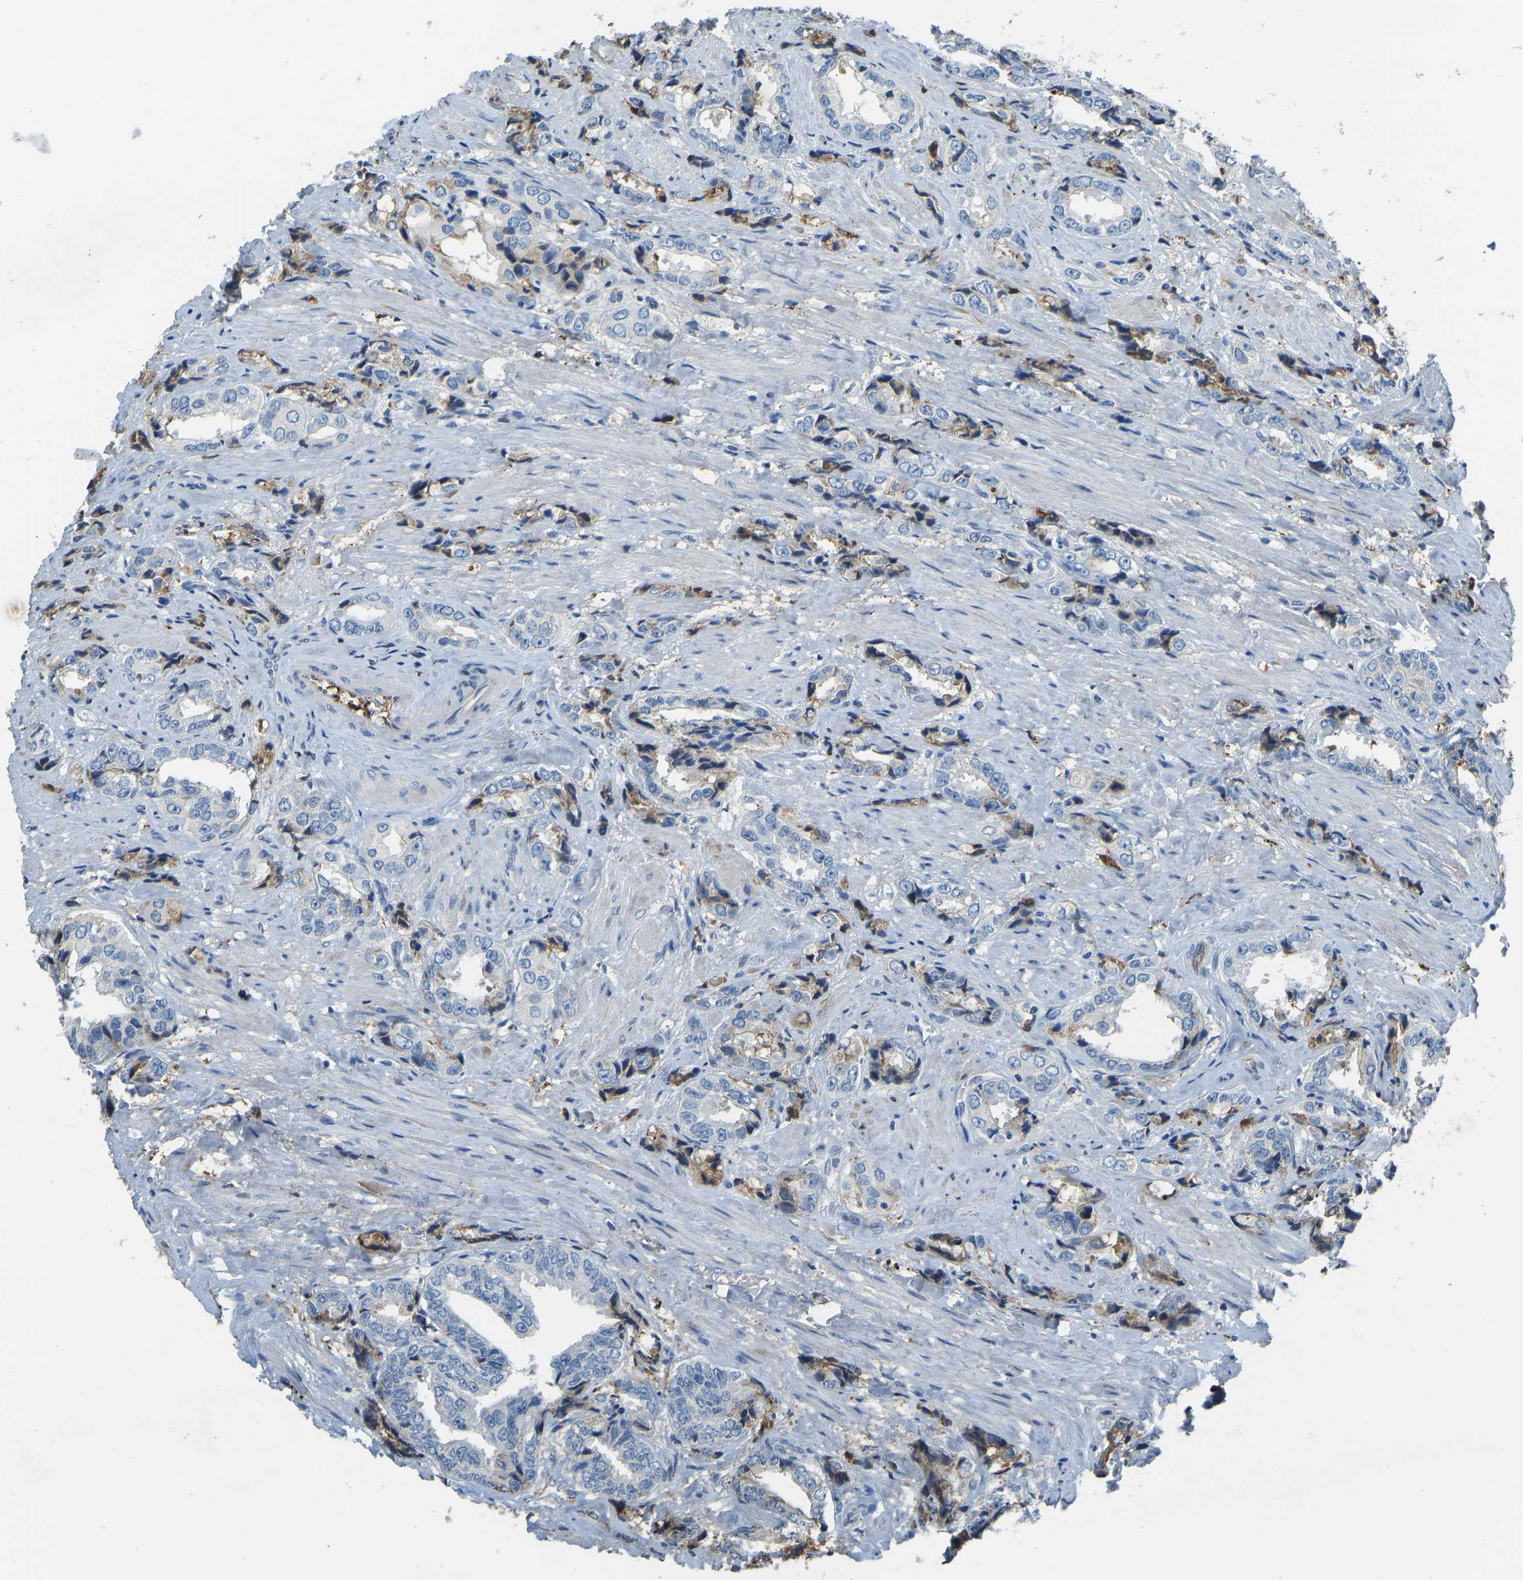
{"staining": {"intensity": "negative", "quantity": "none", "location": "none"}, "tissue": "prostate cancer", "cell_type": "Tumor cells", "image_type": "cancer", "snomed": [{"axis": "morphology", "description": "Adenocarcinoma, High grade"}, {"axis": "topography", "description": "Prostate"}], "caption": "Immunohistochemical staining of prostate adenocarcinoma (high-grade) shows no significant staining in tumor cells.", "gene": "THBS4", "patient": {"sex": "male", "age": 61}}